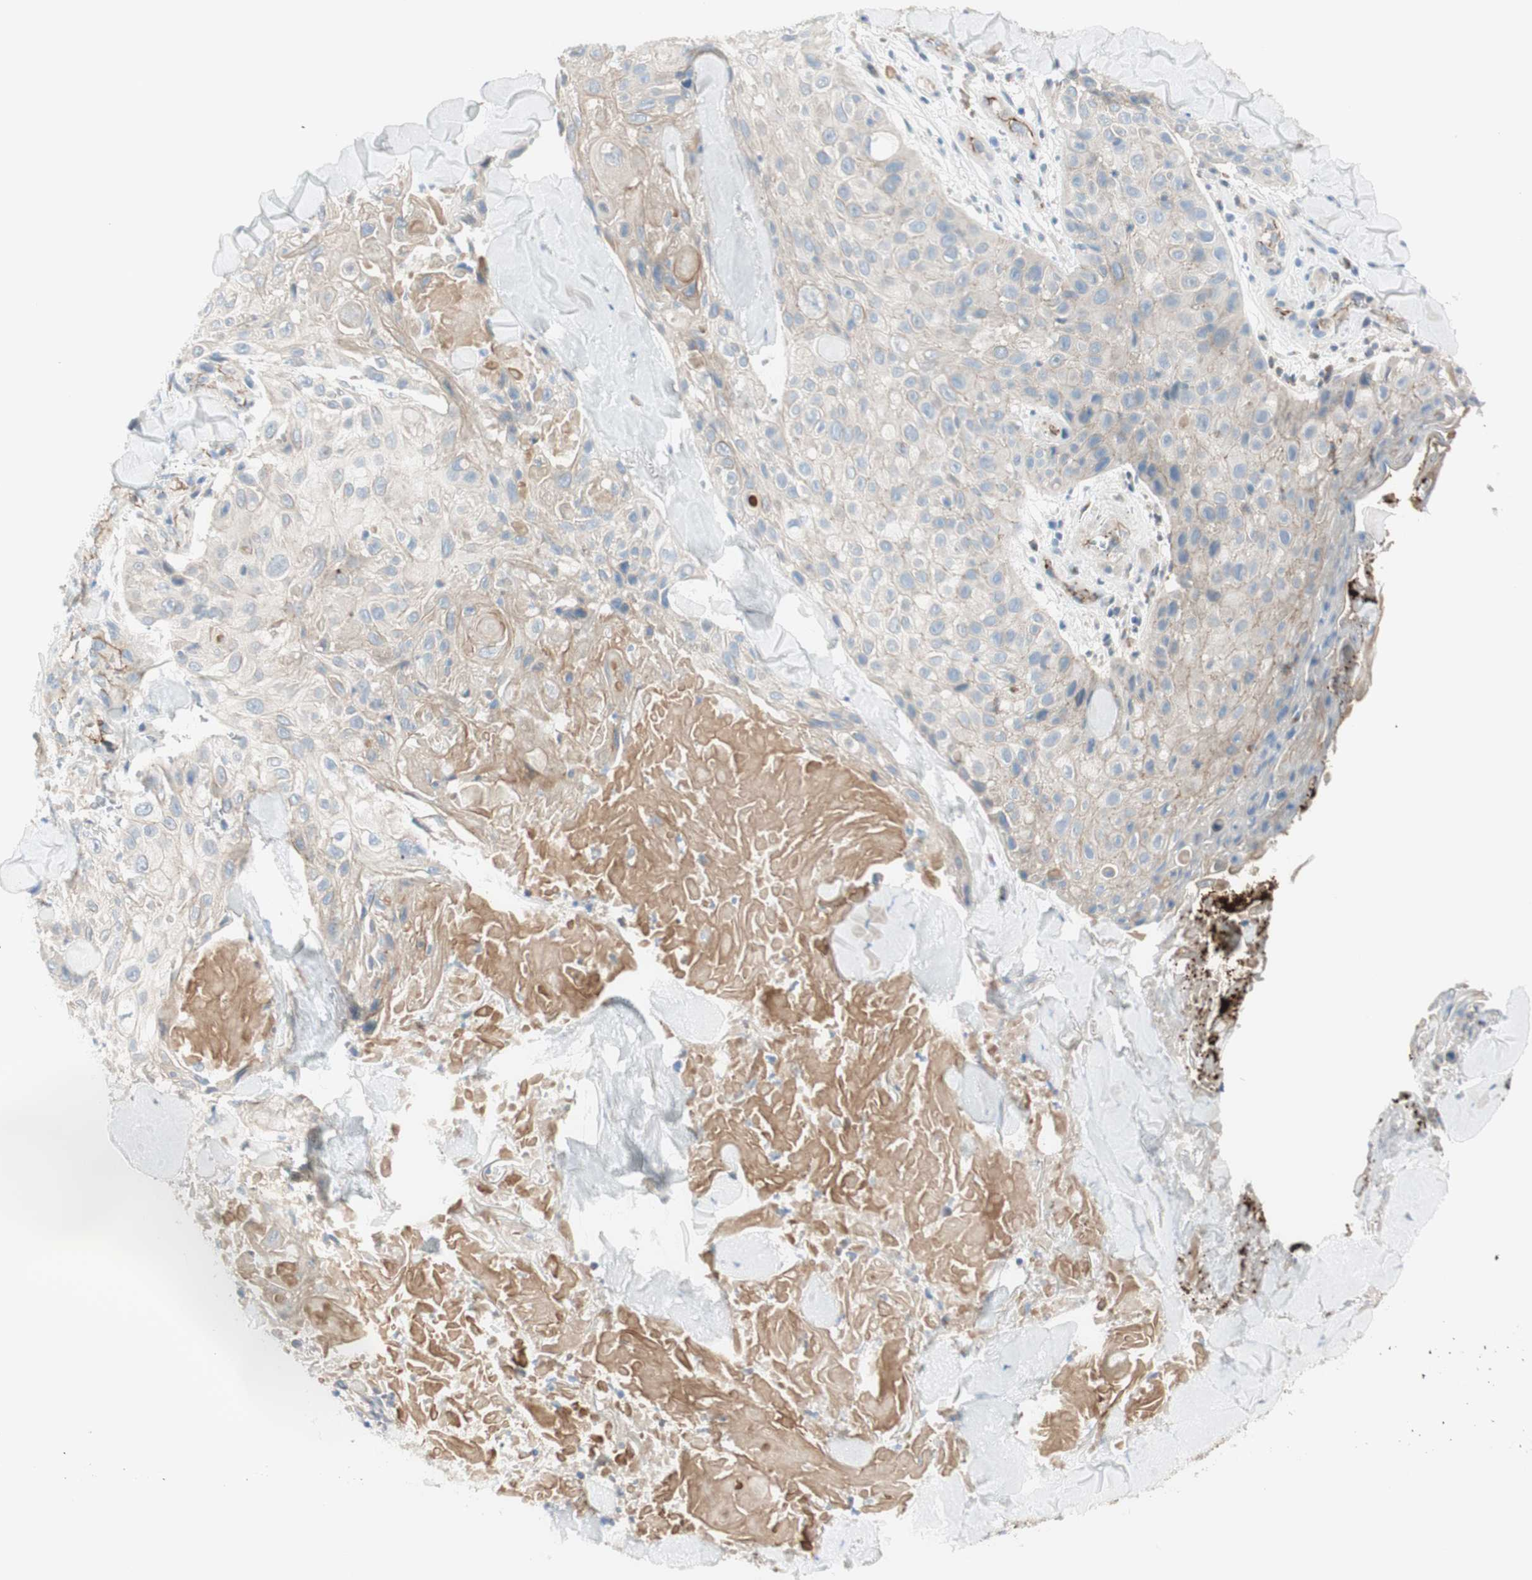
{"staining": {"intensity": "weak", "quantity": "25%-75%", "location": "none"}, "tissue": "skin cancer", "cell_type": "Tumor cells", "image_type": "cancer", "snomed": [{"axis": "morphology", "description": "Squamous cell carcinoma, NOS"}, {"axis": "topography", "description": "Skin"}], "caption": "Weak None protein positivity is identified in approximately 25%-75% of tumor cells in skin cancer.", "gene": "TJP1", "patient": {"sex": "male", "age": 86}}